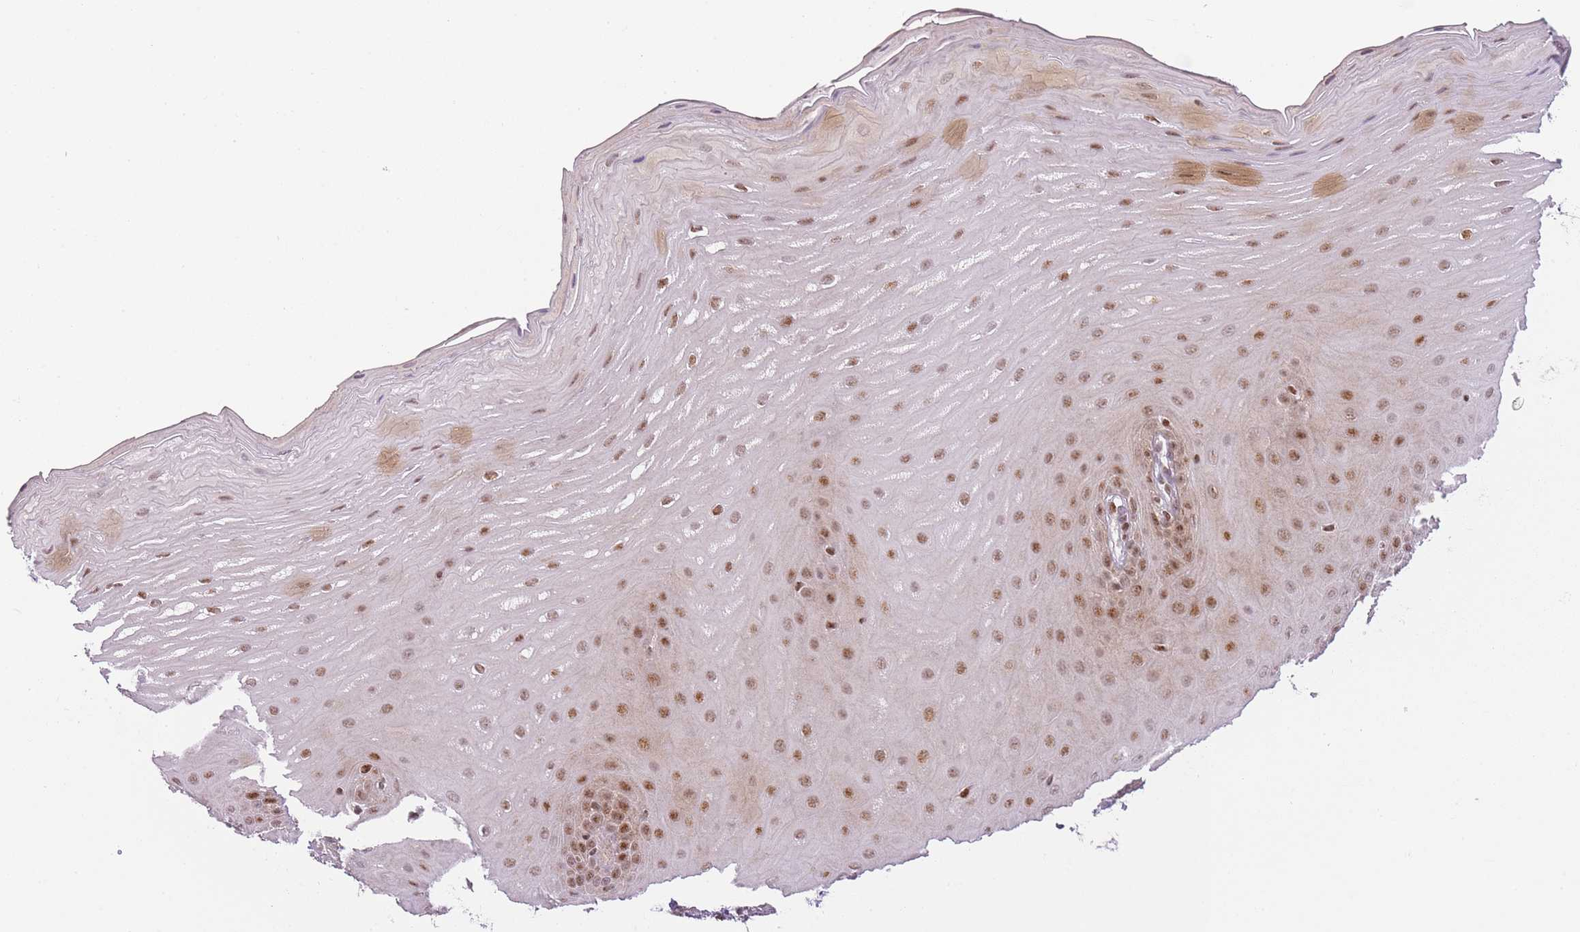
{"staining": {"intensity": "moderate", "quantity": ">75%", "location": "nuclear"}, "tissue": "oral mucosa", "cell_type": "Squamous epithelial cells", "image_type": "normal", "snomed": [{"axis": "morphology", "description": "Normal tissue, NOS"}, {"axis": "topography", "description": "Oral tissue"}], "caption": "The histopathology image demonstrates immunohistochemical staining of normal oral mucosa. There is moderate nuclear positivity is identified in about >75% of squamous epithelial cells. (DAB IHC with brightfield microscopy, high magnification).", "gene": "OGG1", "patient": {"sex": "female", "age": 39}}